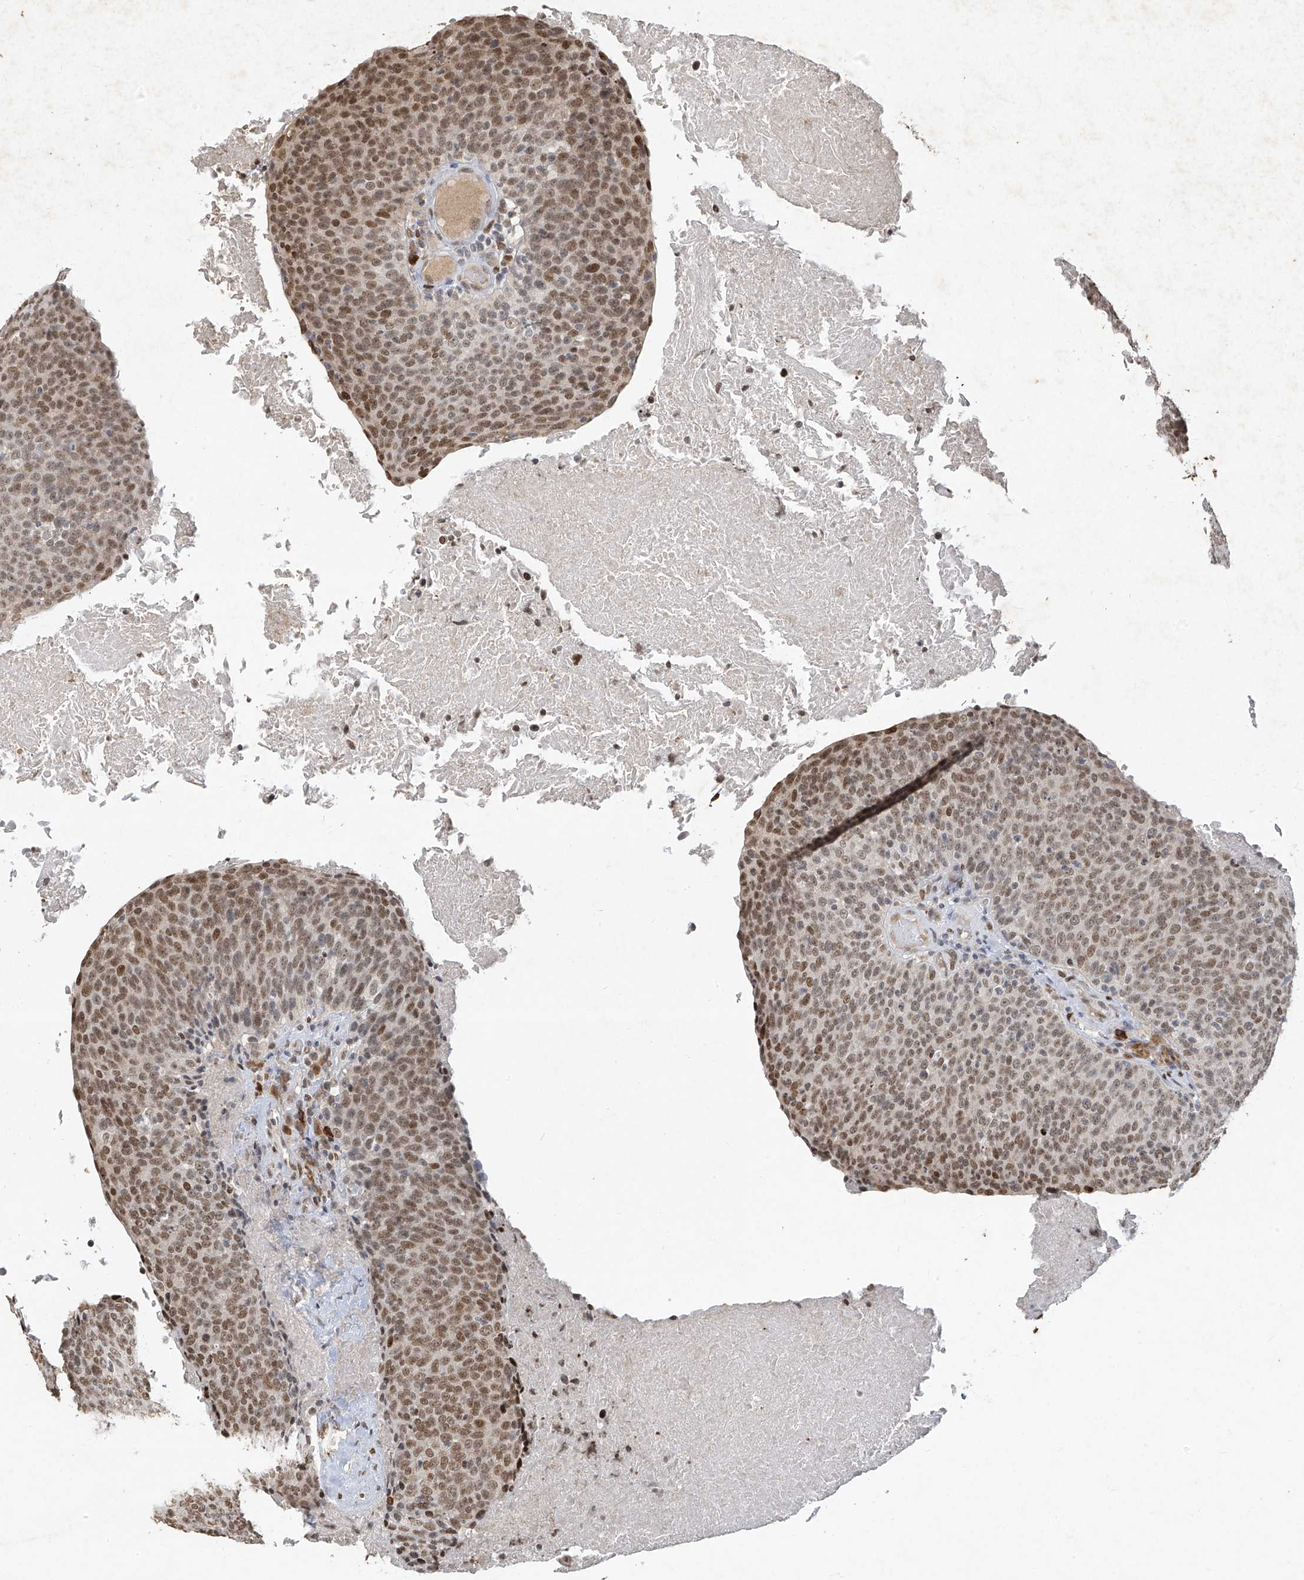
{"staining": {"intensity": "moderate", "quantity": ">75%", "location": "nuclear"}, "tissue": "head and neck cancer", "cell_type": "Tumor cells", "image_type": "cancer", "snomed": [{"axis": "morphology", "description": "Squamous cell carcinoma, NOS"}, {"axis": "morphology", "description": "Squamous cell carcinoma, metastatic, NOS"}, {"axis": "topography", "description": "Lymph node"}, {"axis": "topography", "description": "Head-Neck"}], "caption": "Immunohistochemistry (IHC) staining of metastatic squamous cell carcinoma (head and neck), which reveals medium levels of moderate nuclear staining in approximately >75% of tumor cells indicating moderate nuclear protein positivity. The staining was performed using DAB (3,3'-diaminobenzidine) (brown) for protein detection and nuclei were counterstained in hematoxylin (blue).", "gene": "ATRIP", "patient": {"sex": "male", "age": 62}}